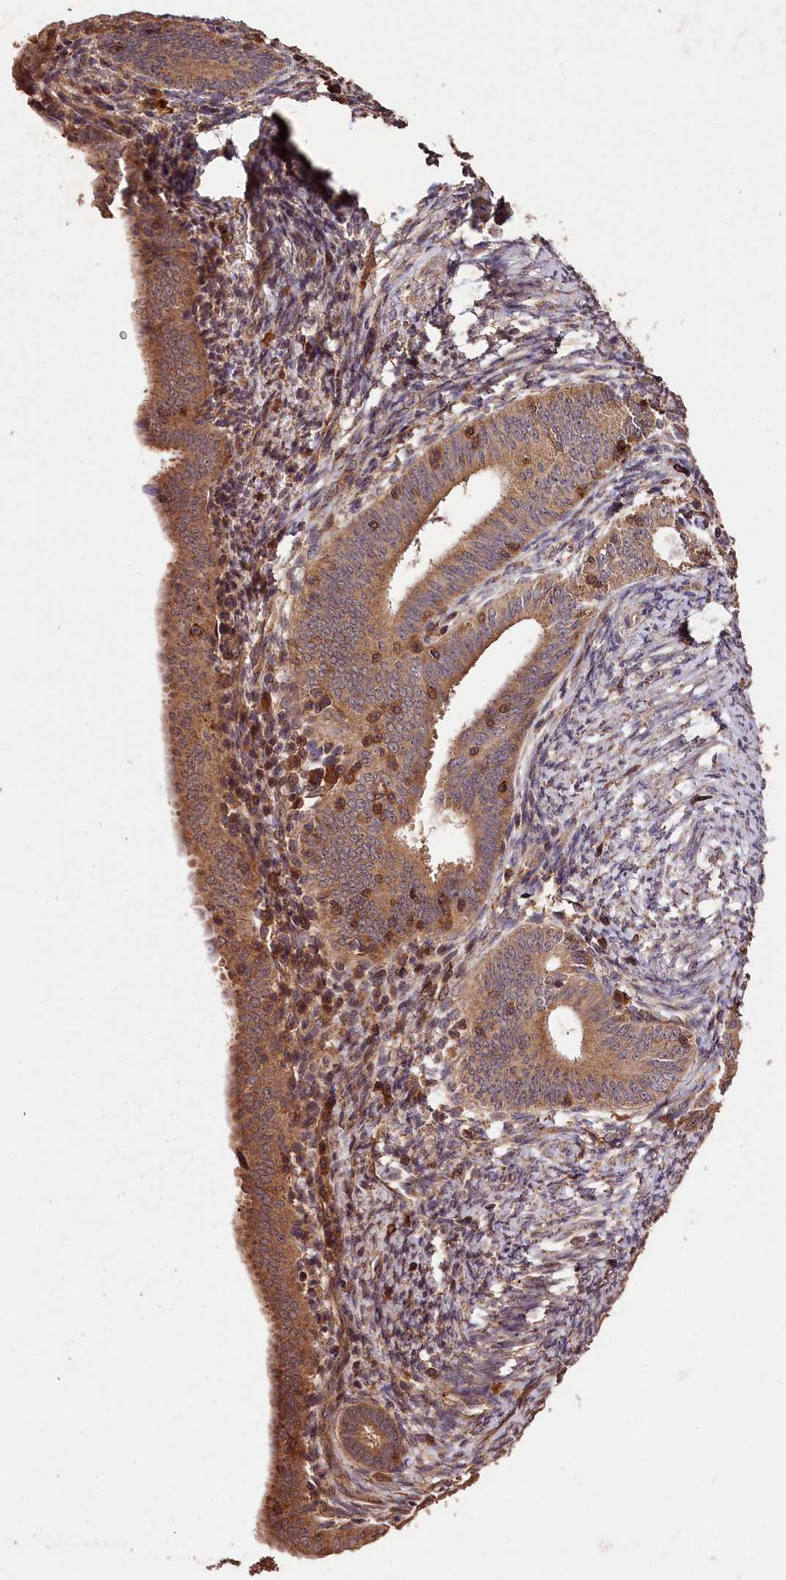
{"staining": {"intensity": "moderate", "quantity": ">75%", "location": "cytoplasmic/membranous"}, "tissue": "endometrial cancer", "cell_type": "Tumor cells", "image_type": "cancer", "snomed": [{"axis": "morphology", "description": "Adenocarcinoma, NOS"}, {"axis": "topography", "description": "Endometrium"}], "caption": "A high-resolution photomicrograph shows immunohistochemistry staining of endometrial cancer (adenocarcinoma), which displays moderate cytoplasmic/membranous expression in about >75% of tumor cells. (Stains: DAB in brown, nuclei in blue, Microscopy: brightfield microscopy at high magnification).", "gene": "KPTN", "patient": {"sex": "female", "age": 51}}